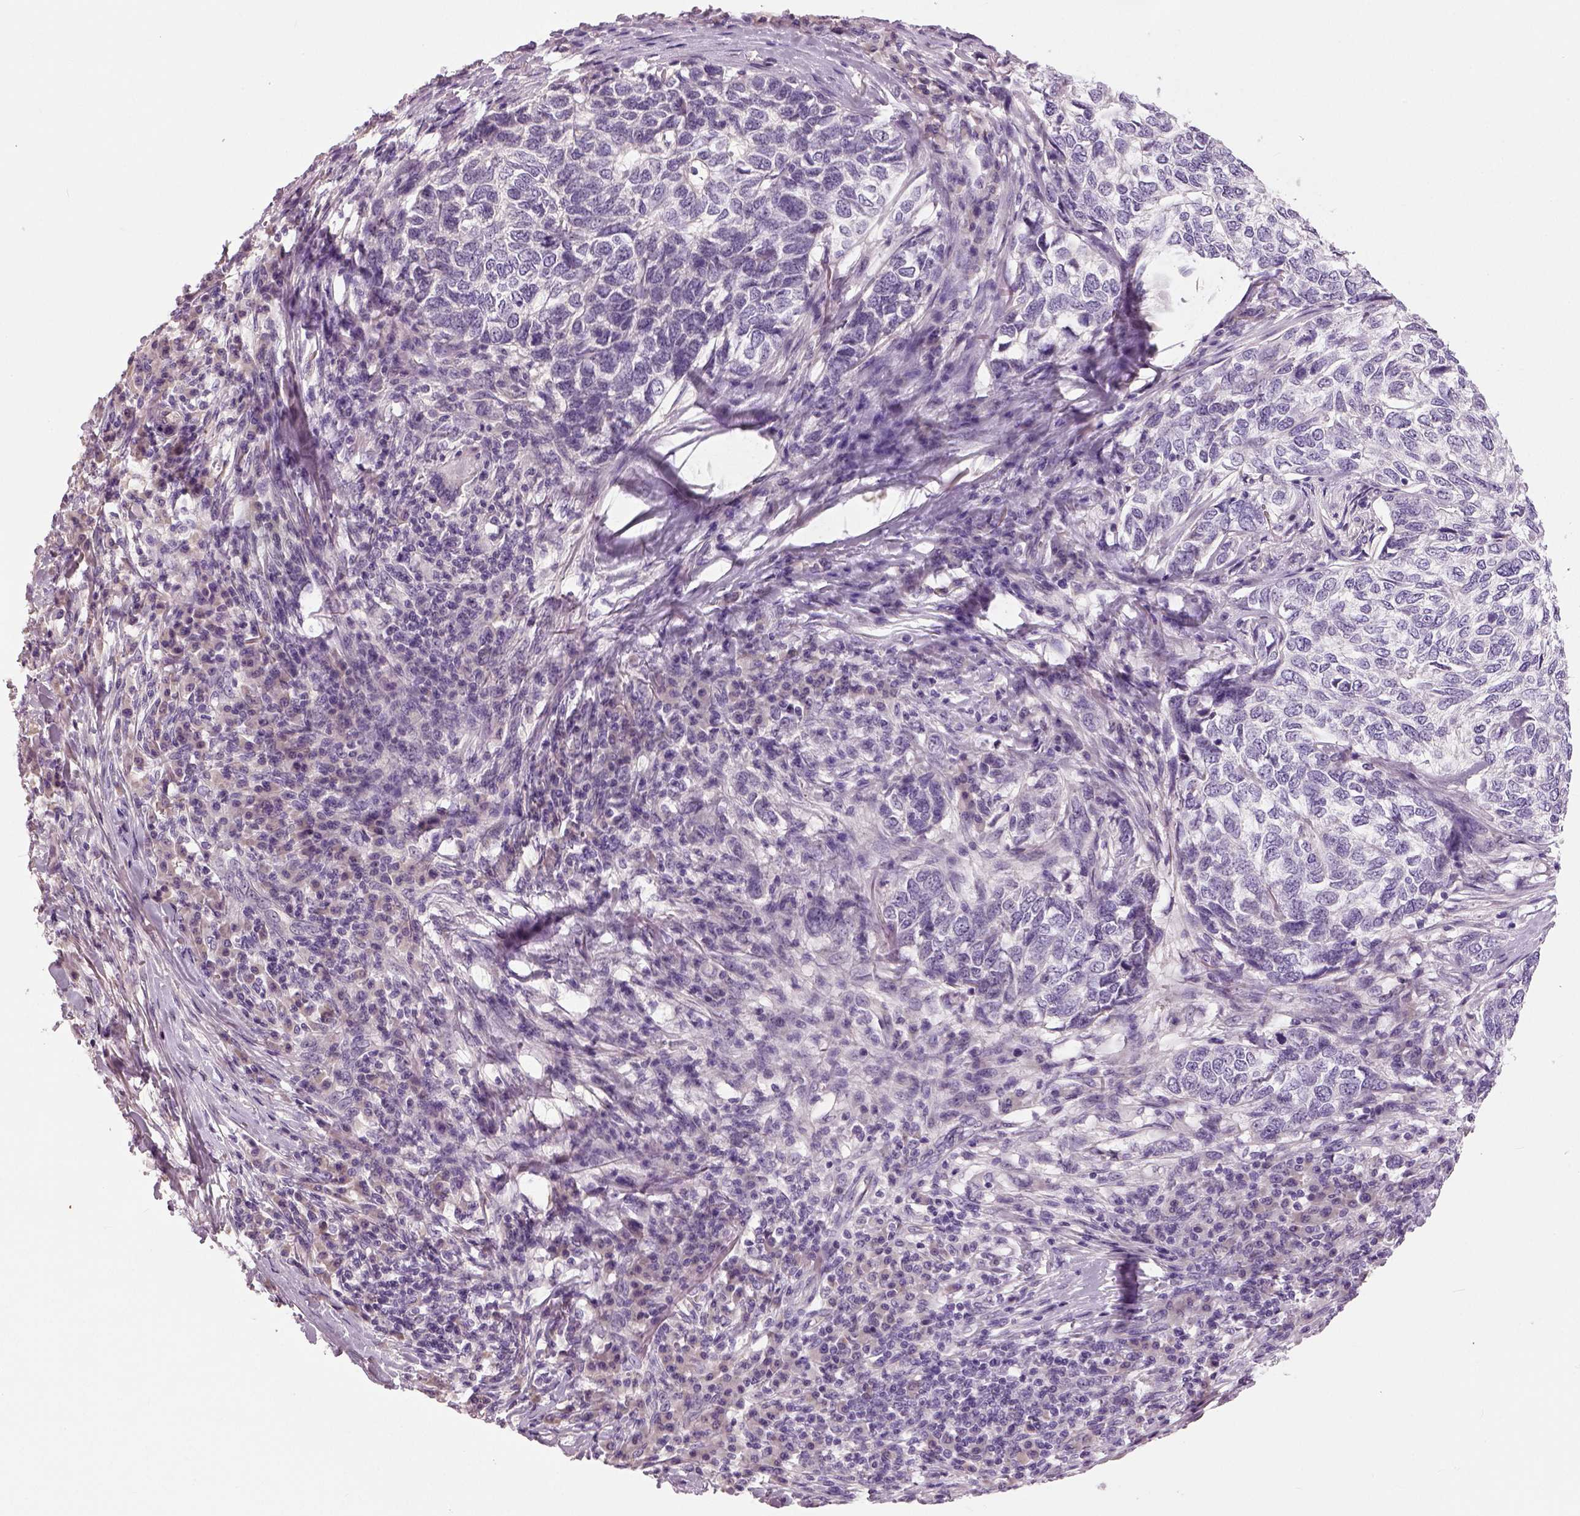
{"staining": {"intensity": "negative", "quantity": "none", "location": "none"}, "tissue": "skin cancer", "cell_type": "Tumor cells", "image_type": "cancer", "snomed": [{"axis": "morphology", "description": "Basal cell carcinoma"}, {"axis": "topography", "description": "Skin"}], "caption": "Human skin basal cell carcinoma stained for a protein using immunohistochemistry (IHC) exhibits no positivity in tumor cells.", "gene": "NECAB1", "patient": {"sex": "female", "age": 65}}